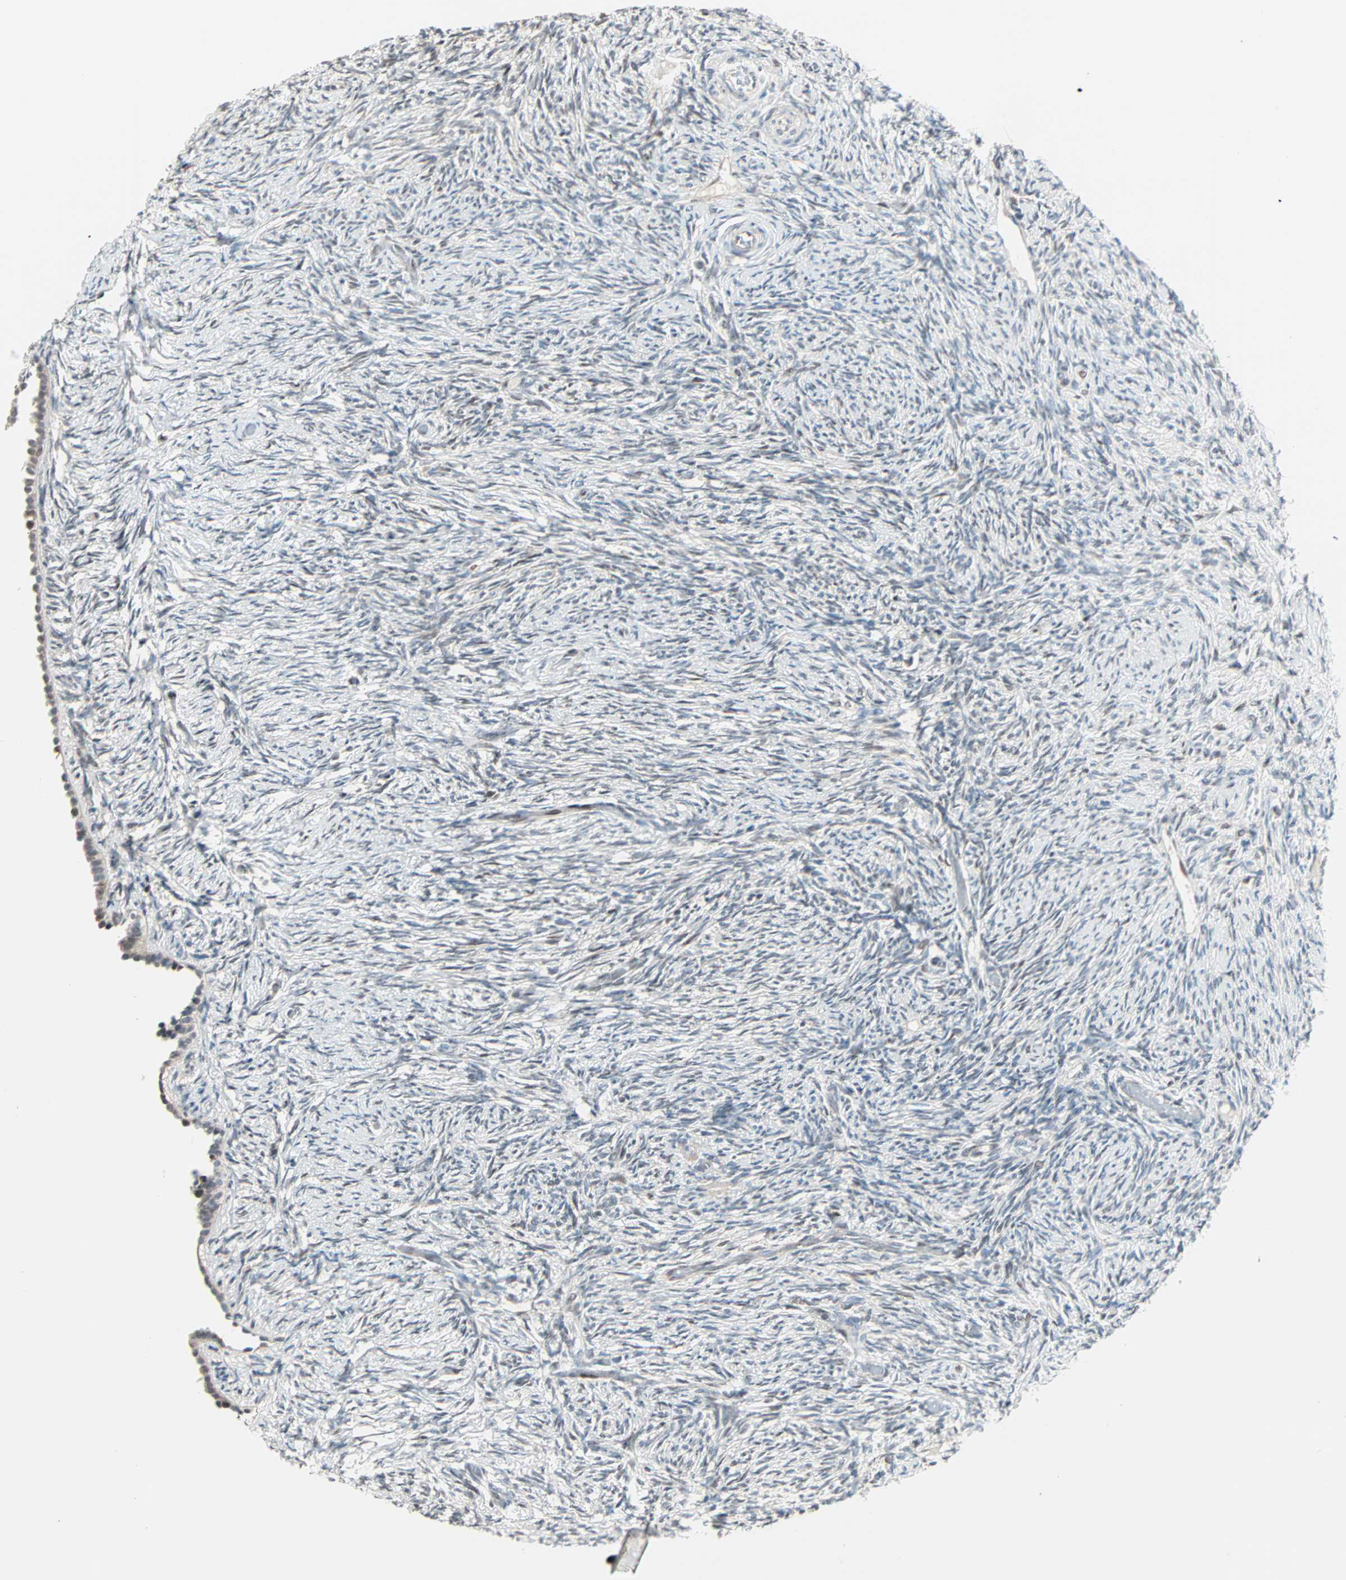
{"staining": {"intensity": "weak", "quantity": ">75%", "location": "cytoplasmic/membranous"}, "tissue": "ovary", "cell_type": "Follicle cells", "image_type": "normal", "snomed": [{"axis": "morphology", "description": "Normal tissue, NOS"}, {"axis": "topography", "description": "Ovary"}], "caption": "The immunohistochemical stain highlights weak cytoplasmic/membranous positivity in follicle cells of benign ovary. The staining was performed using DAB, with brown indicating positive protein expression. Nuclei are stained blue with hematoxylin.", "gene": "CBX4", "patient": {"sex": "female", "age": 60}}